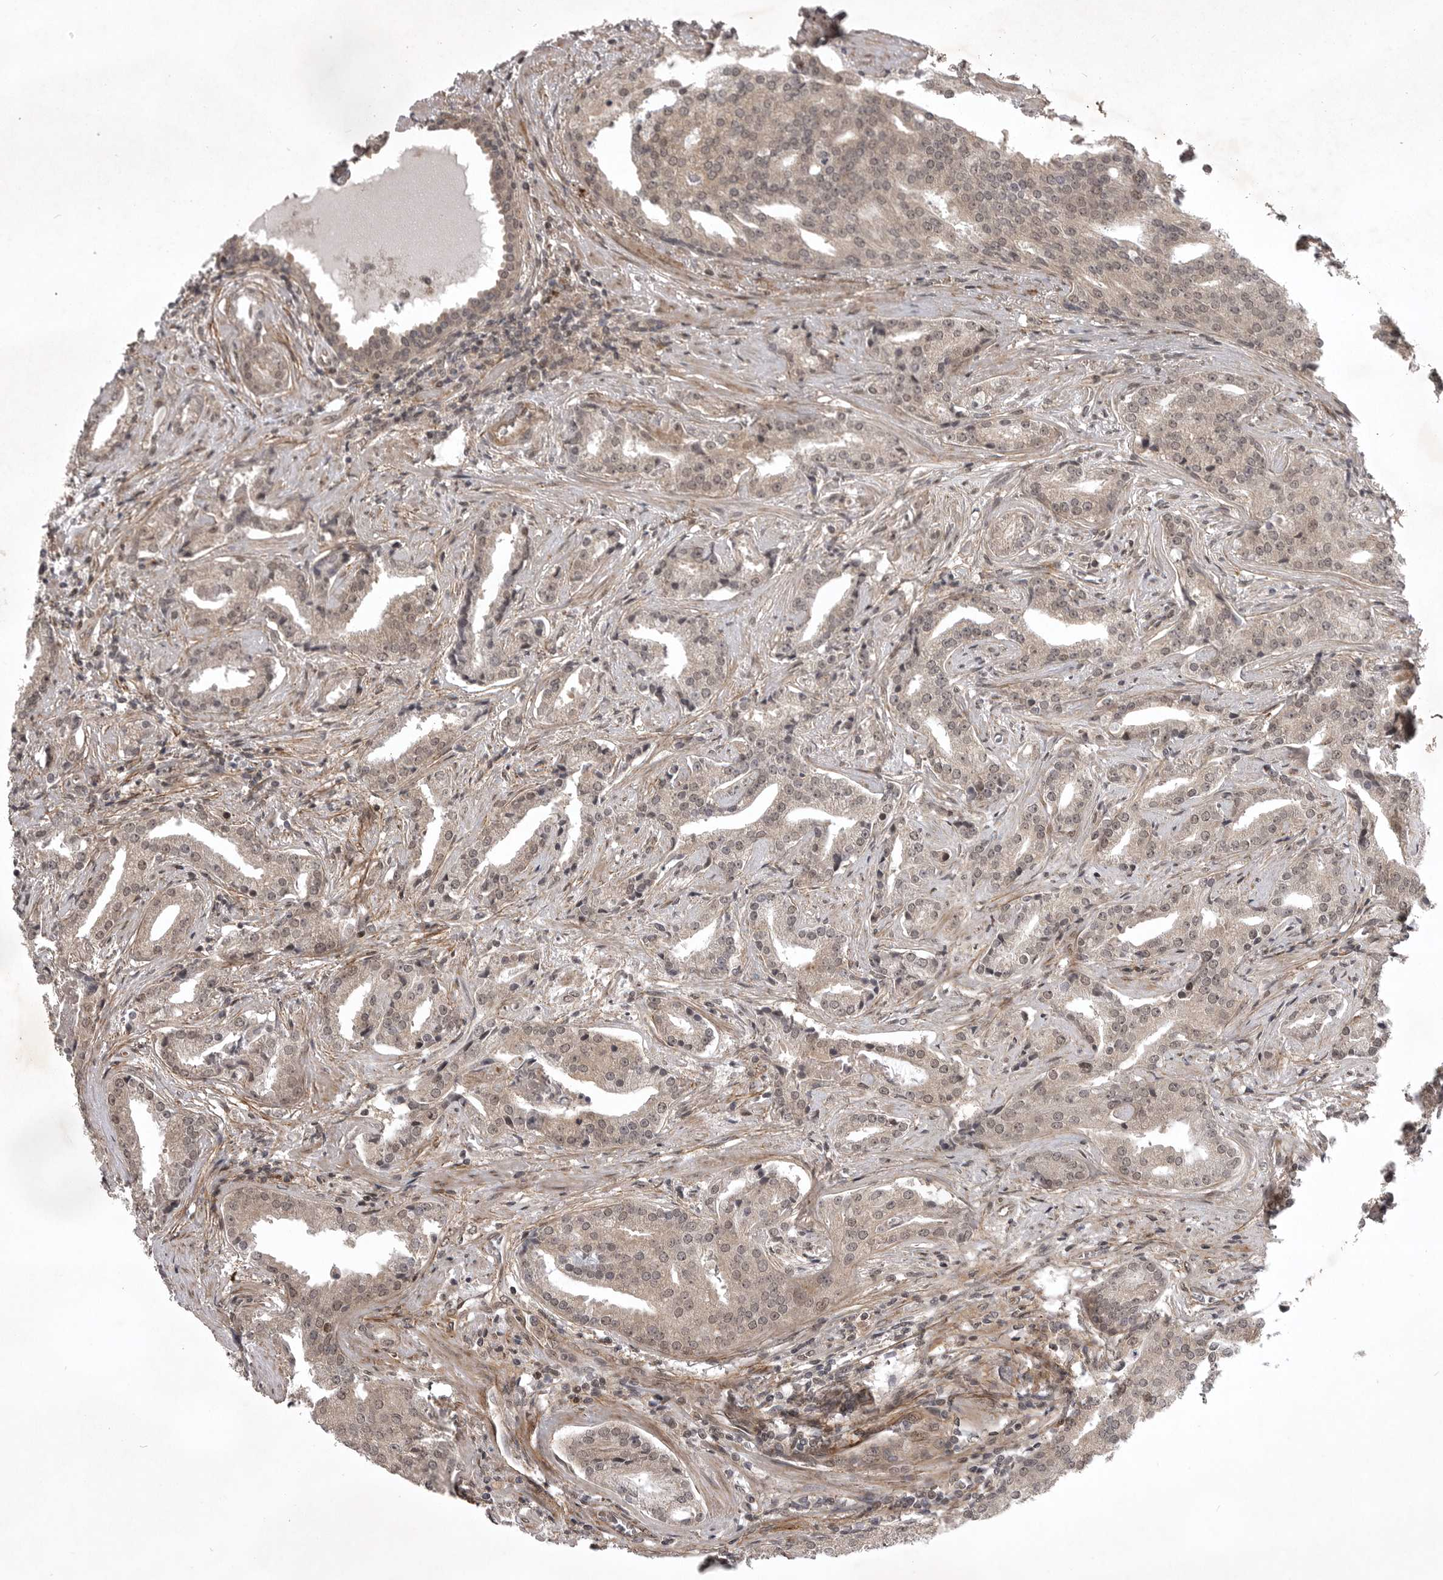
{"staining": {"intensity": "weak", "quantity": ">75%", "location": "cytoplasmic/membranous,nuclear"}, "tissue": "prostate cancer", "cell_type": "Tumor cells", "image_type": "cancer", "snomed": [{"axis": "morphology", "description": "Adenocarcinoma, Low grade"}, {"axis": "topography", "description": "Prostate"}], "caption": "High-magnification brightfield microscopy of low-grade adenocarcinoma (prostate) stained with DAB (3,3'-diaminobenzidine) (brown) and counterstained with hematoxylin (blue). tumor cells exhibit weak cytoplasmic/membranous and nuclear expression is present in approximately>75% of cells.", "gene": "SNX16", "patient": {"sex": "male", "age": 67}}